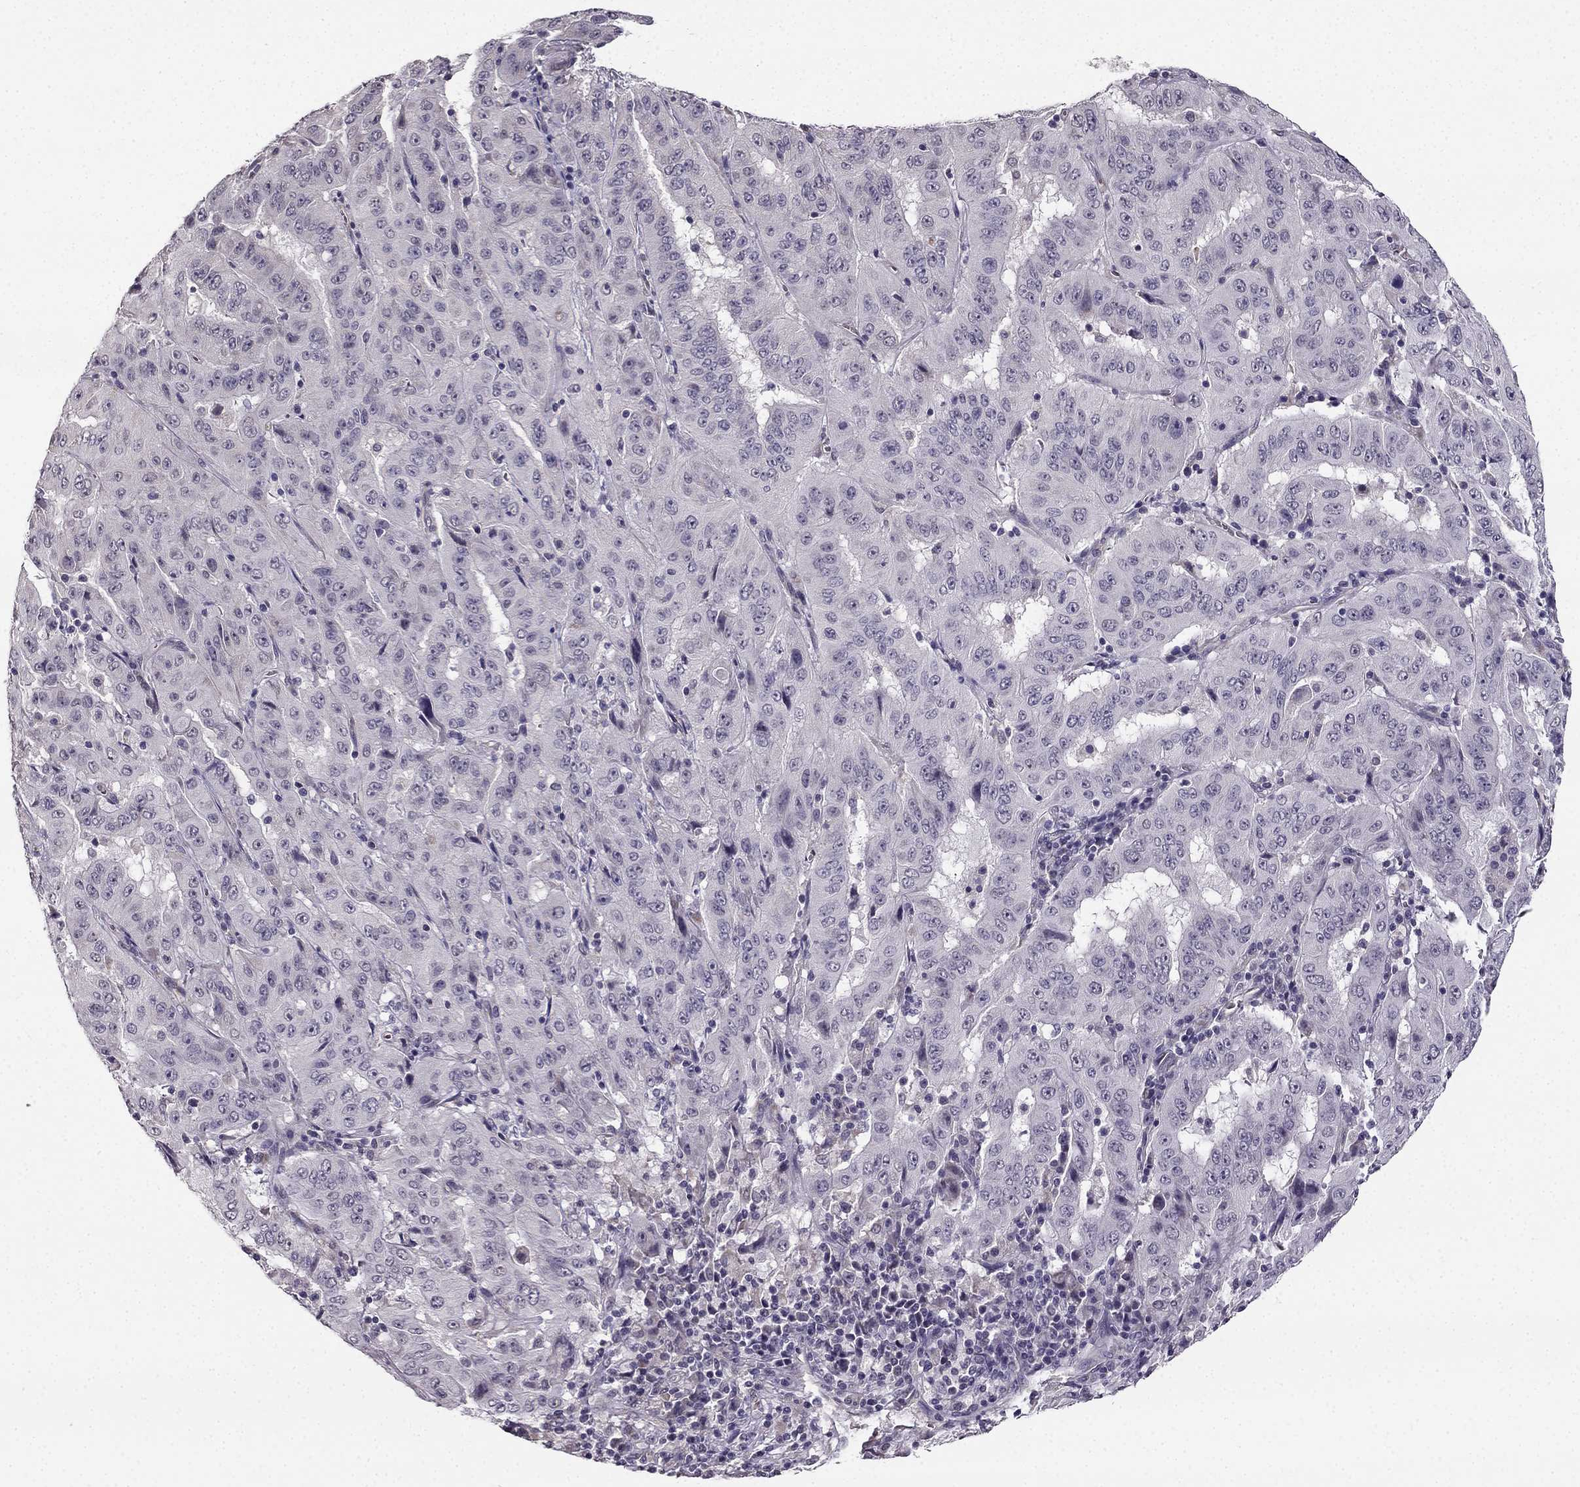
{"staining": {"intensity": "negative", "quantity": "none", "location": "none"}, "tissue": "pancreatic cancer", "cell_type": "Tumor cells", "image_type": "cancer", "snomed": [{"axis": "morphology", "description": "Adenocarcinoma, NOS"}, {"axis": "topography", "description": "Pancreas"}], "caption": "Immunohistochemistry photomicrograph of human adenocarcinoma (pancreatic) stained for a protein (brown), which shows no expression in tumor cells. (DAB (3,3'-diaminobenzidine) immunohistochemistry, high magnification).", "gene": "TSPYL5", "patient": {"sex": "male", "age": 63}}